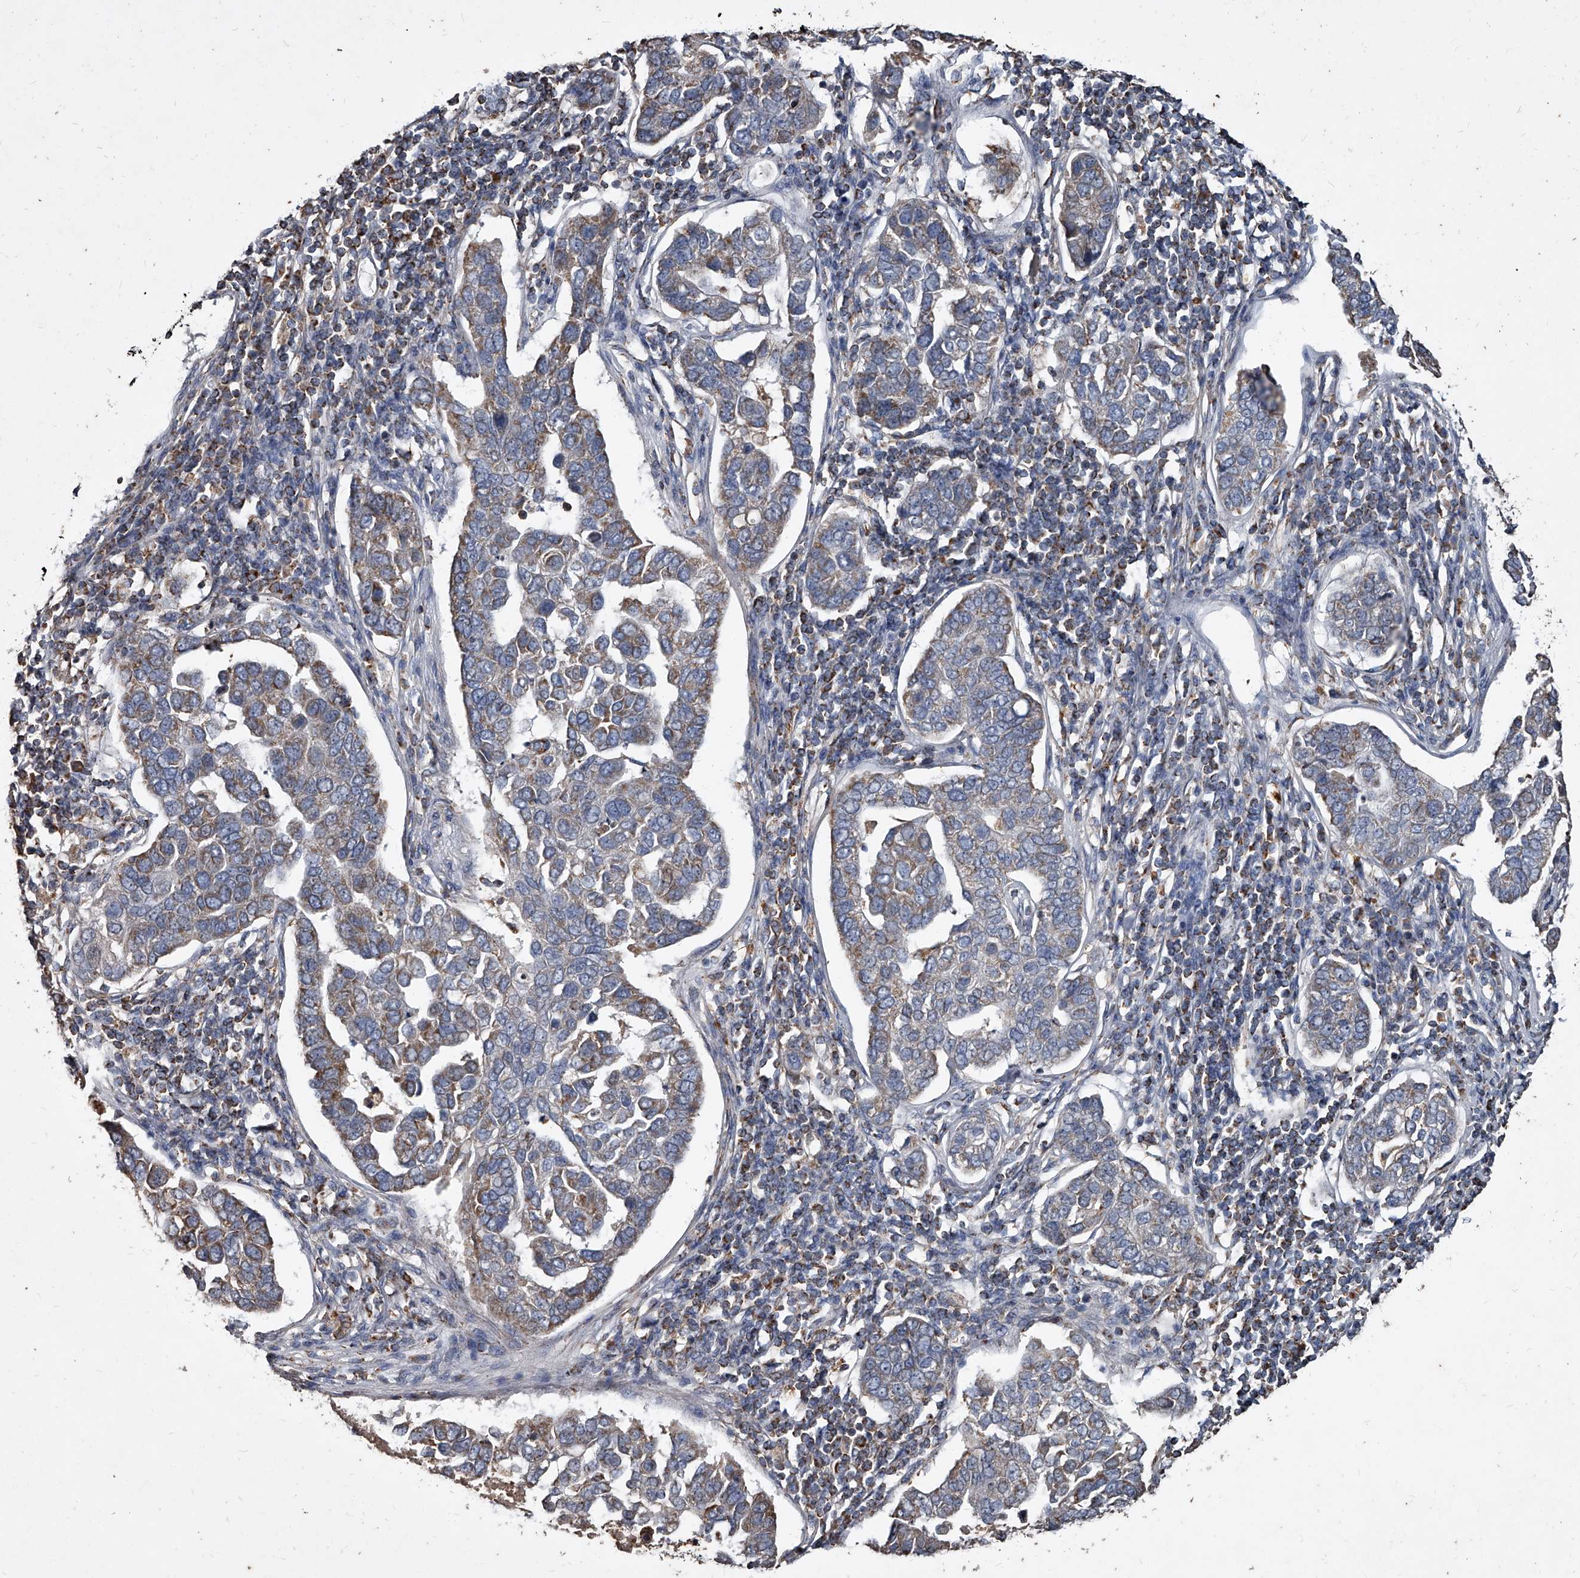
{"staining": {"intensity": "weak", "quantity": "25%-75%", "location": "cytoplasmic/membranous"}, "tissue": "pancreatic cancer", "cell_type": "Tumor cells", "image_type": "cancer", "snomed": [{"axis": "morphology", "description": "Adenocarcinoma, NOS"}, {"axis": "topography", "description": "Pancreas"}], "caption": "About 25%-75% of tumor cells in human pancreatic adenocarcinoma demonstrate weak cytoplasmic/membranous protein positivity as visualized by brown immunohistochemical staining.", "gene": "GPR183", "patient": {"sex": "female", "age": 61}}